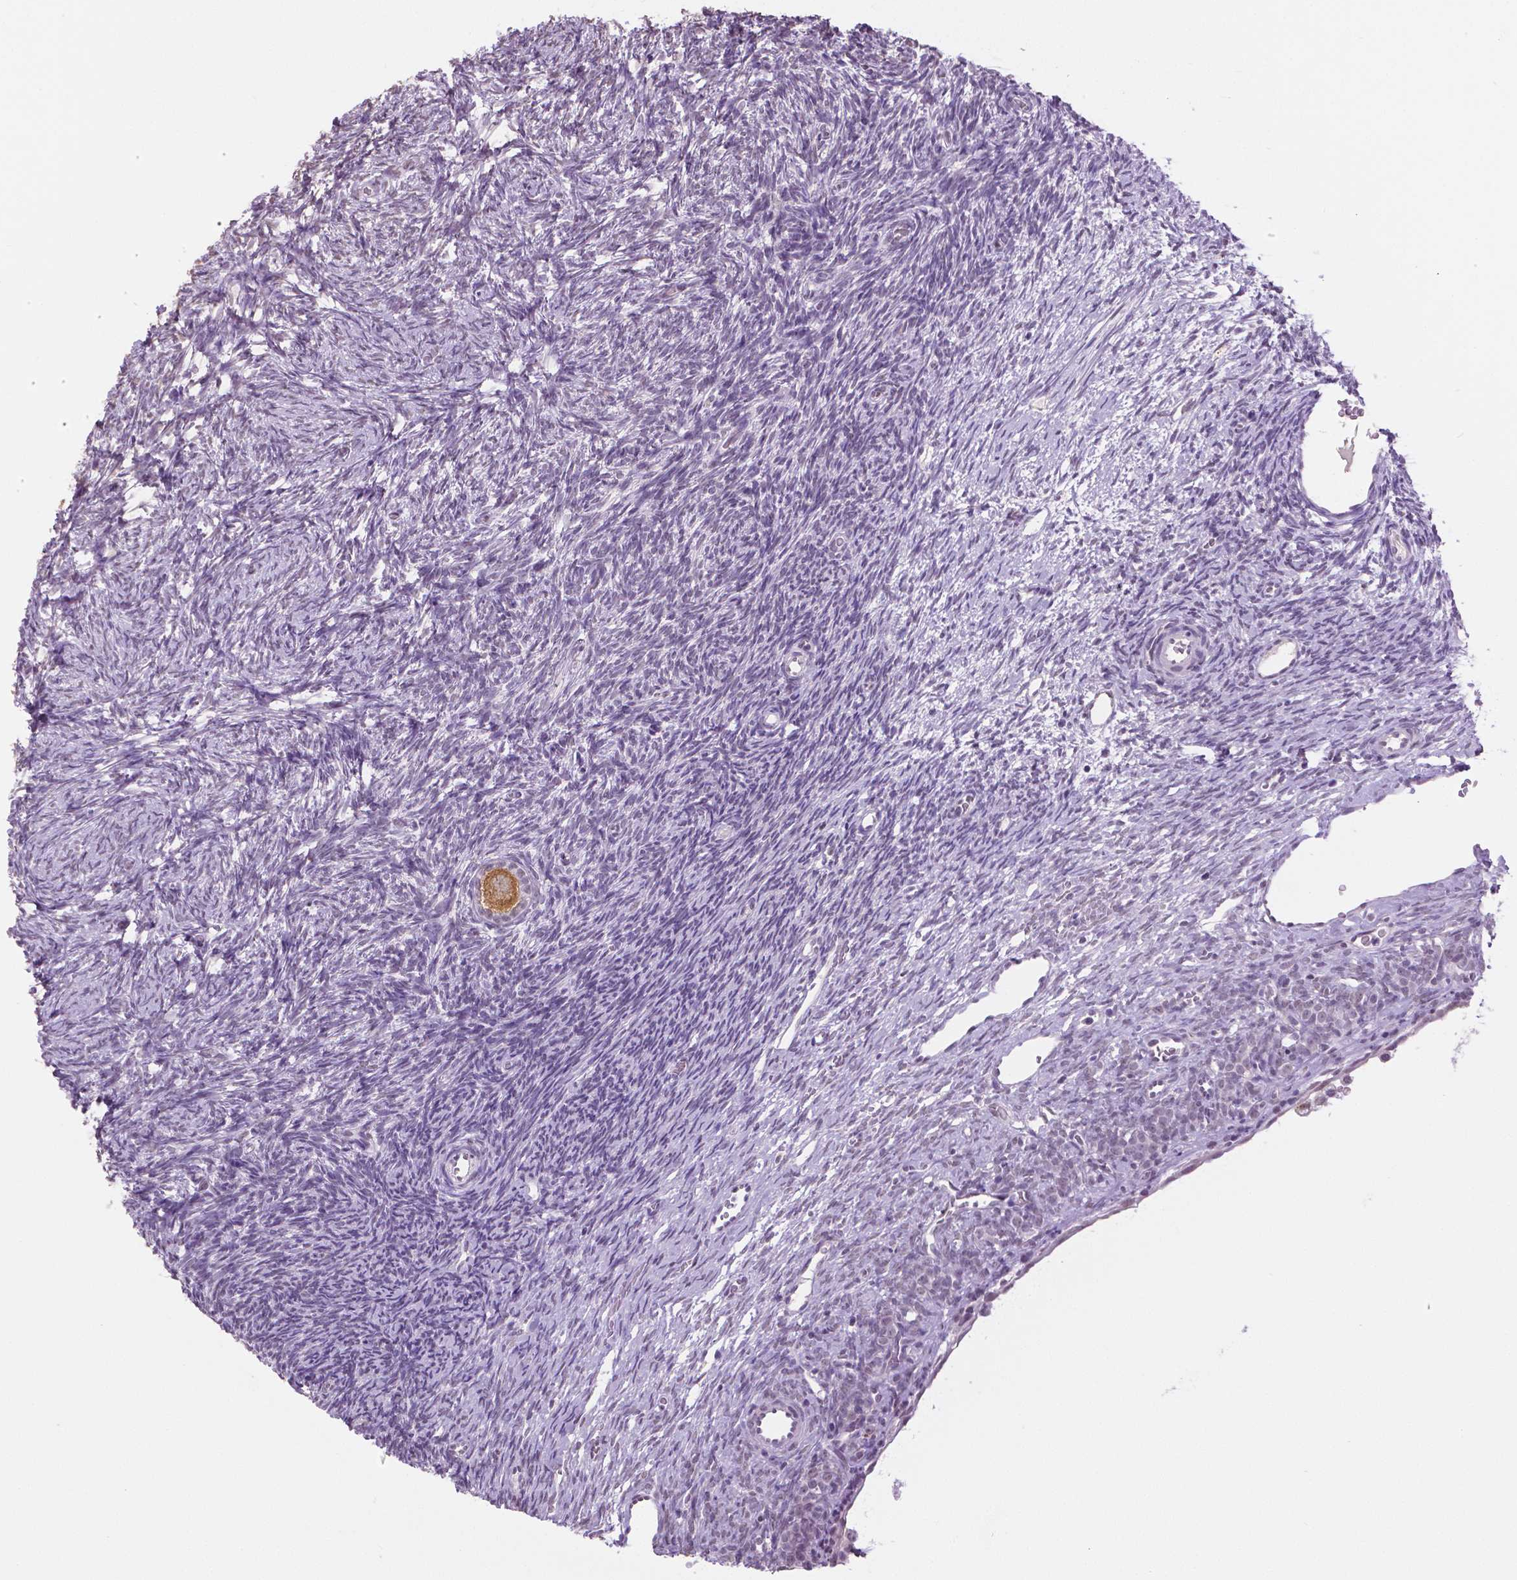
{"staining": {"intensity": "moderate", "quantity": ">75%", "location": "cytoplasmic/membranous"}, "tissue": "ovary", "cell_type": "Follicle cells", "image_type": "normal", "snomed": [{"axis": "morphology", "description": "Normal tissue, NOS"}, {"axis": "topography", "description": "Ovary"}], "caption": "The photomicrograph reveals a brown stain indicating the presence of a protein in the cytoplasmic/membranous of follicle cells in ovary. Using DAB (brown) and hematoxylin (blue) stains, captured at high magnification using brightfield microscopy.", "gene": "IGF2BP1", "patient": {"sex": "female", "age": 34}}